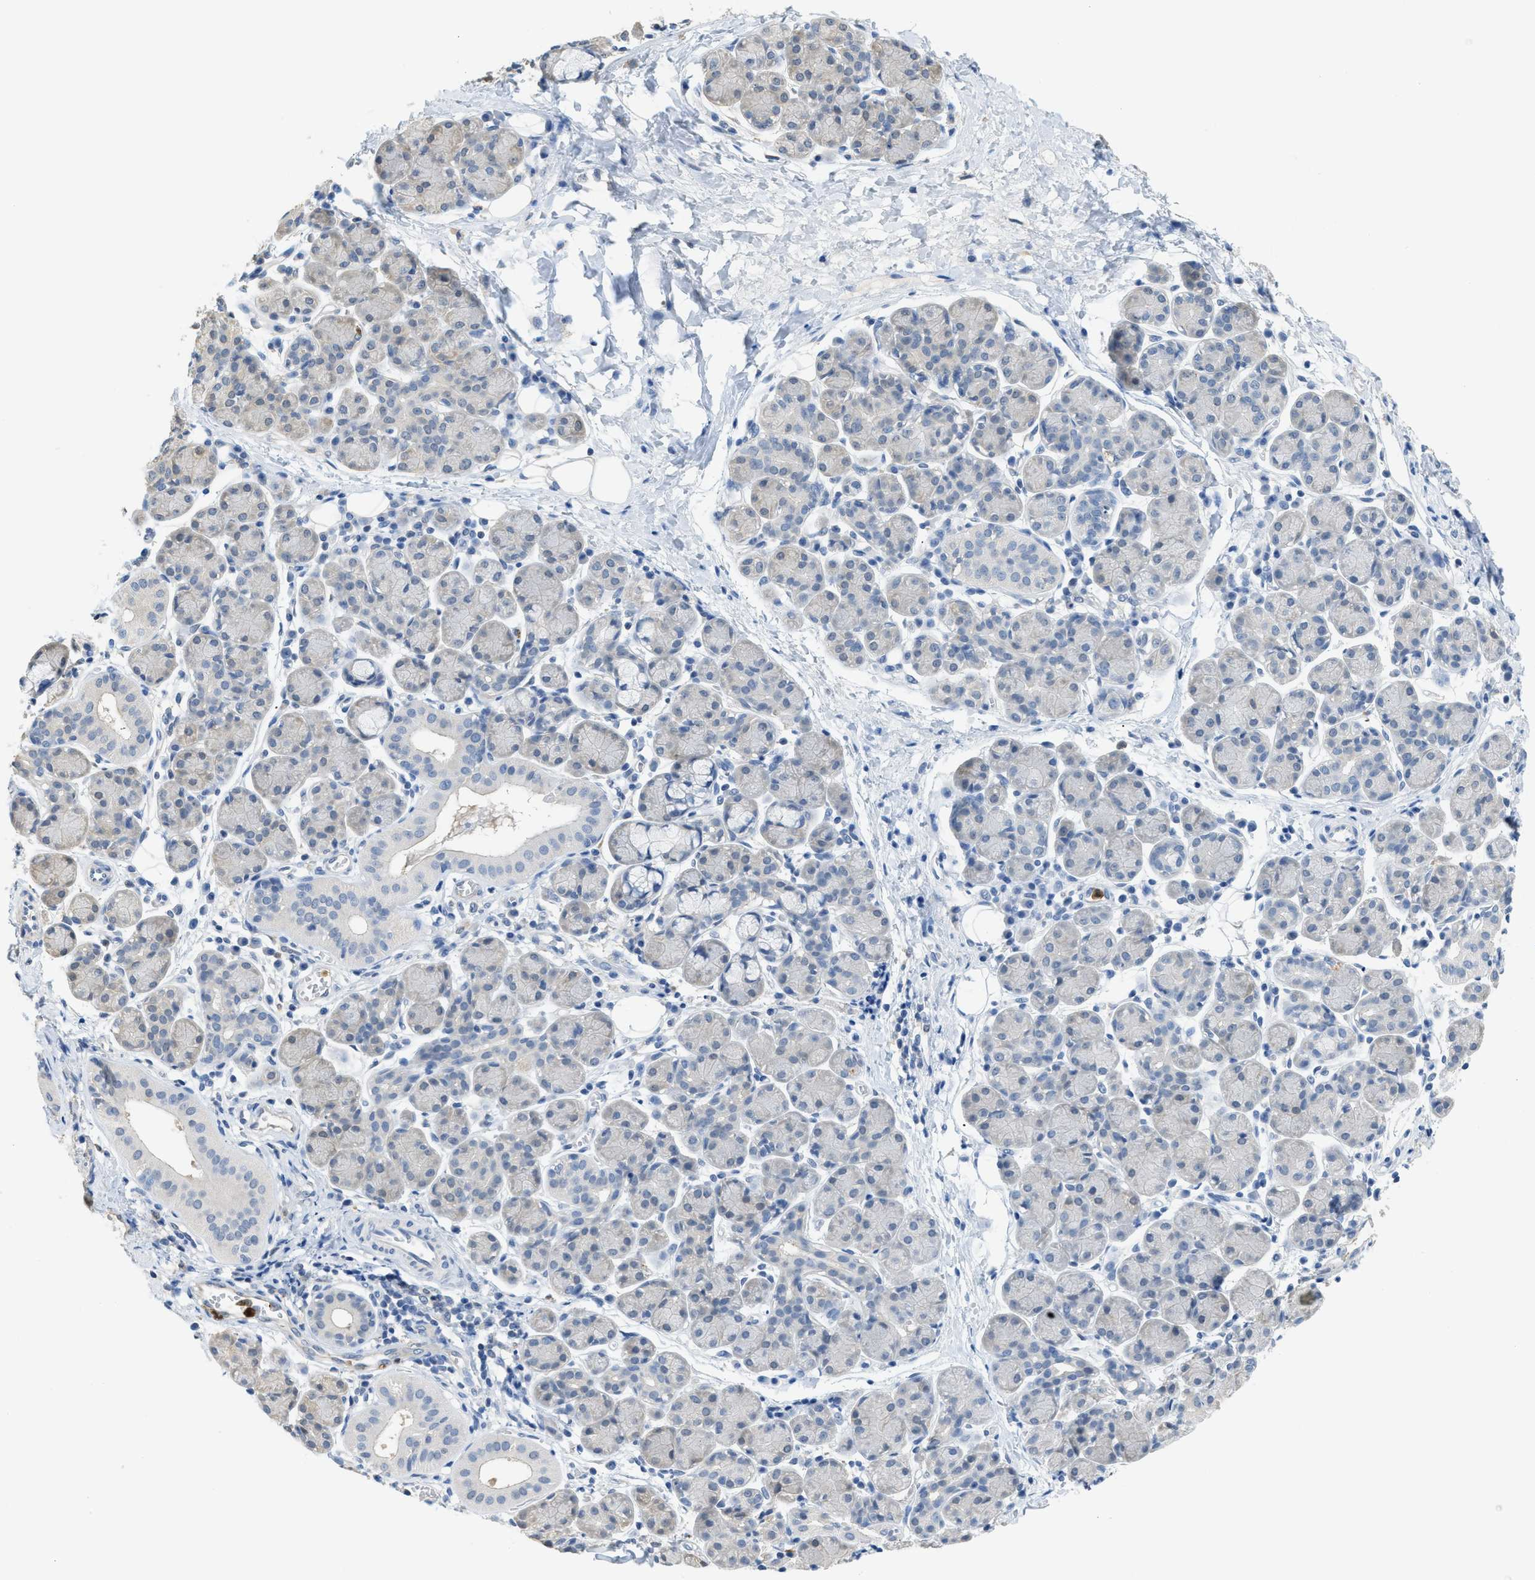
{"staining": {"intensity": "weak", "quantity": "<25%", "location": "cytoplasmic/membranous"}, "tissue": "salivary gland", "cell_type": "Glandular cells", "image_type": "normal", "snomed": [{"axis": "morphology", "description": "Normal tissue, NOS"}, {"axis": "morphology", "description": "Inflammation, NOS"}, {"axis": "topography", "description": "Lymph node"}, {"axis": "topography", "description": "Salivary gland"}], "caption": "Salivary gland stained for a protein using immunohistochemistry (IHC) reveals no expression glandular cells.", "gene": "SERPINB1", "patient": {"sex": "male", "age": 3}}